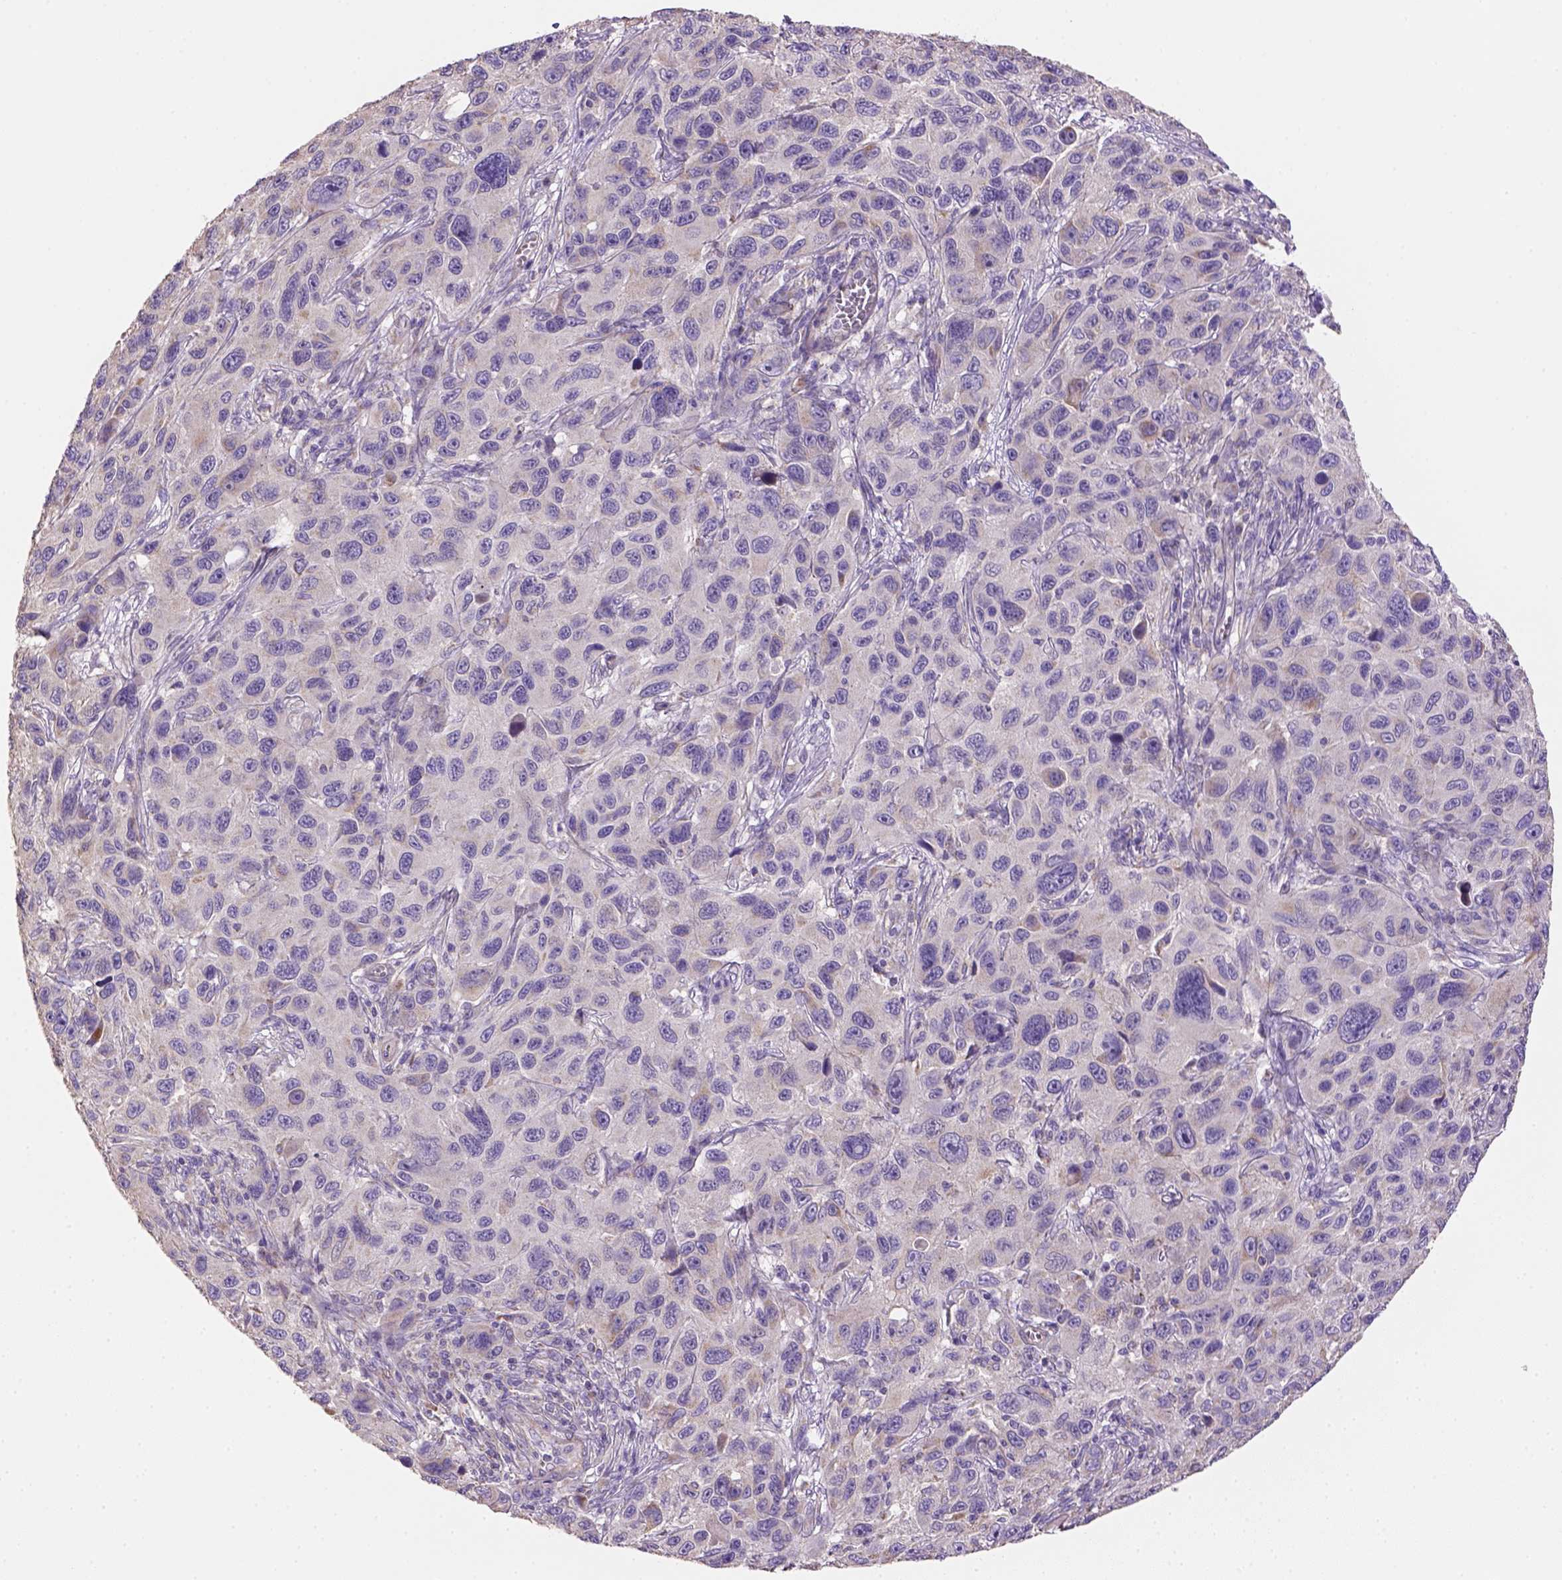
{"staining": {"intensity": "negative", "quantity": "none", "location": "none"}, "tissue": "melanoma", "cell_type": "Tumor cells", "image_type": "cancer", "snomed": [{"axis": "morphology", "description": "Malignant melanoma, NOS"}, {"axis": "topography", "description": "Skin"}], "caption": "A high-resolution micrograph shows immunohistochemistry staining of malignant melanoma, which displays no significant staining in tumor cells.", "gene": "HTRA1", "patient": {"sex": "male", "age": 53}}